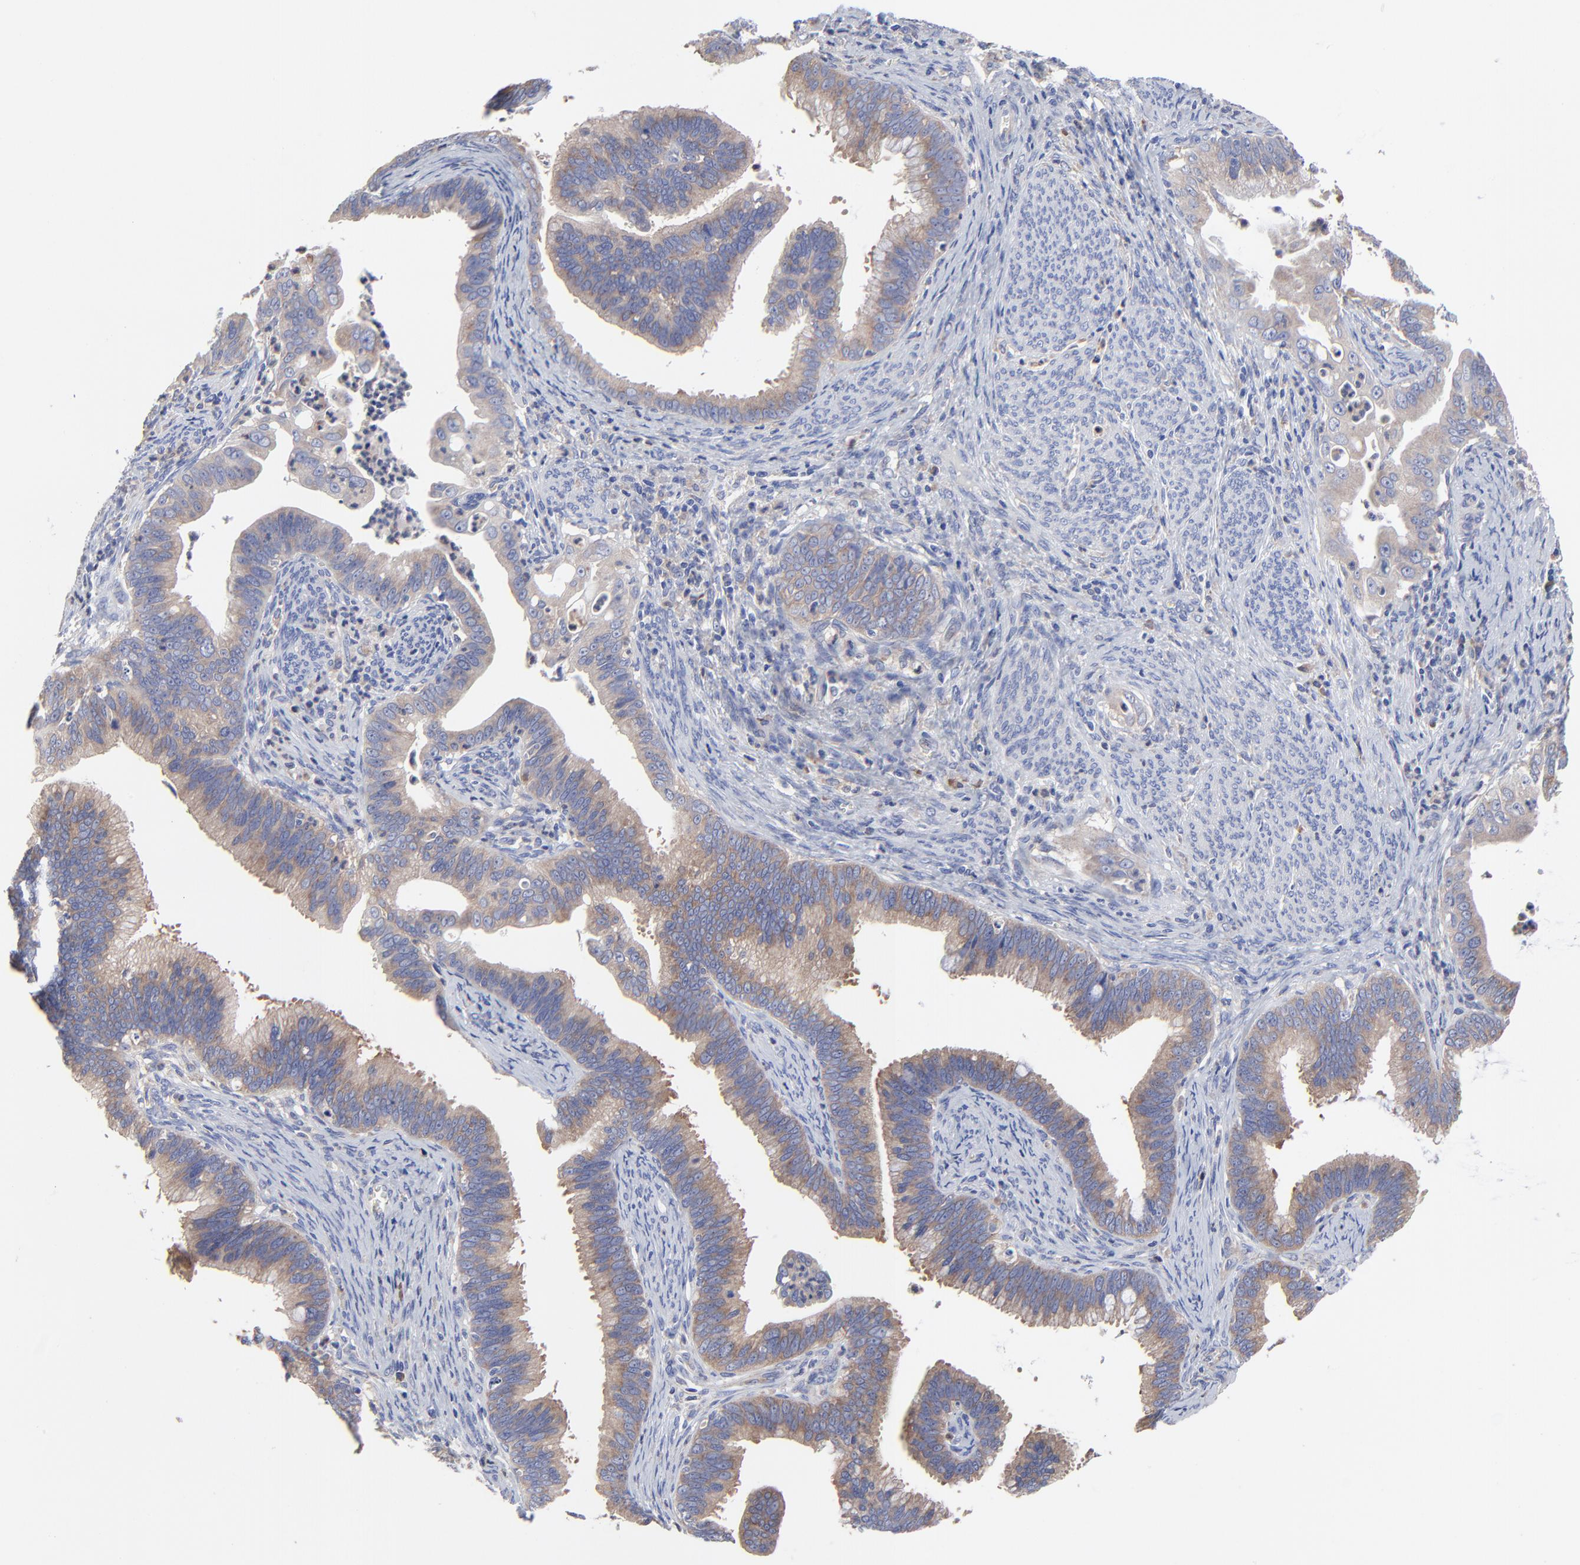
{"staining": {"intensity": "moderate", "quantity": ">75%", "location": "cytoplasmic/membranous"}, "tissue": "cervical cancer", "cell_type": "Tumor cells", "image_type": "cancer", "snomed": [{"axis": "morphology", "description": "Adenocarcinoma, NOS"}, {"axis": "topography", "description": "Cervix"}], "caption": "Adenocarcinoma (cervical) stained with a protein marker shows moderate staining in tumor cells.", "gene": "PPFIBP2", "patient": {"sex": "female", "age": 47}}